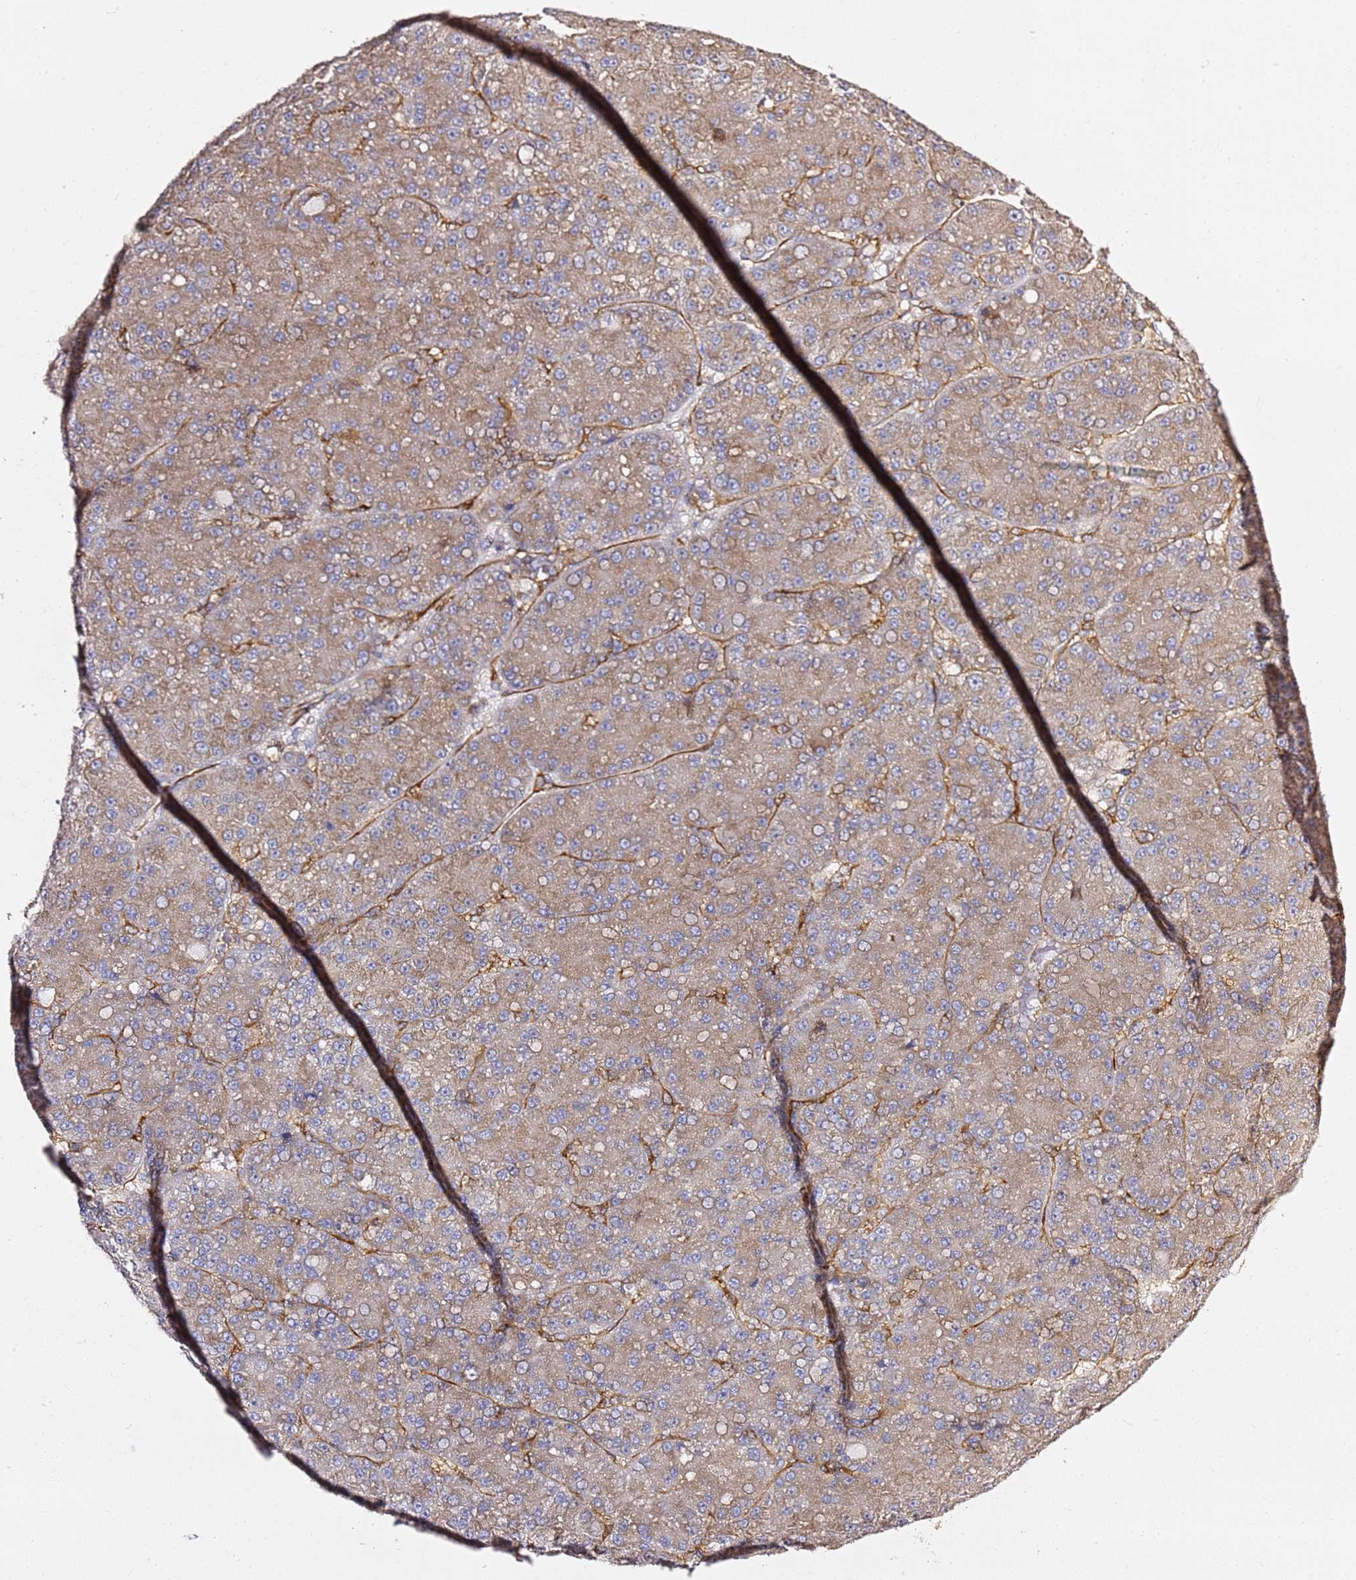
{"staining": {"intensity": "weak", "quantity": ">75%", "location": "cytoplasmic/membranous"}, "tissue": "liver cancer", "cell_type": "Tumor cells", "image_type": "cancer", "snomed": [{"axis": "morphology", "description": "Carcinoma, Hepatocellular, NOS"}, {"axis": "topography", "description": "Liver"}], "caption": "The image exhibits immunohistochemical staining of liver hepatocellular carcinoma. There is weak cytoplasmic/membranous expression is identified in approximately >75% of tumor cells. The protein is stained brown, and the nuclei are stained in blue (DAB IHC with brightfield microscopy, high magnification).", "gene": "KIF7", "patient": {"sex": "male", "age": 67}}